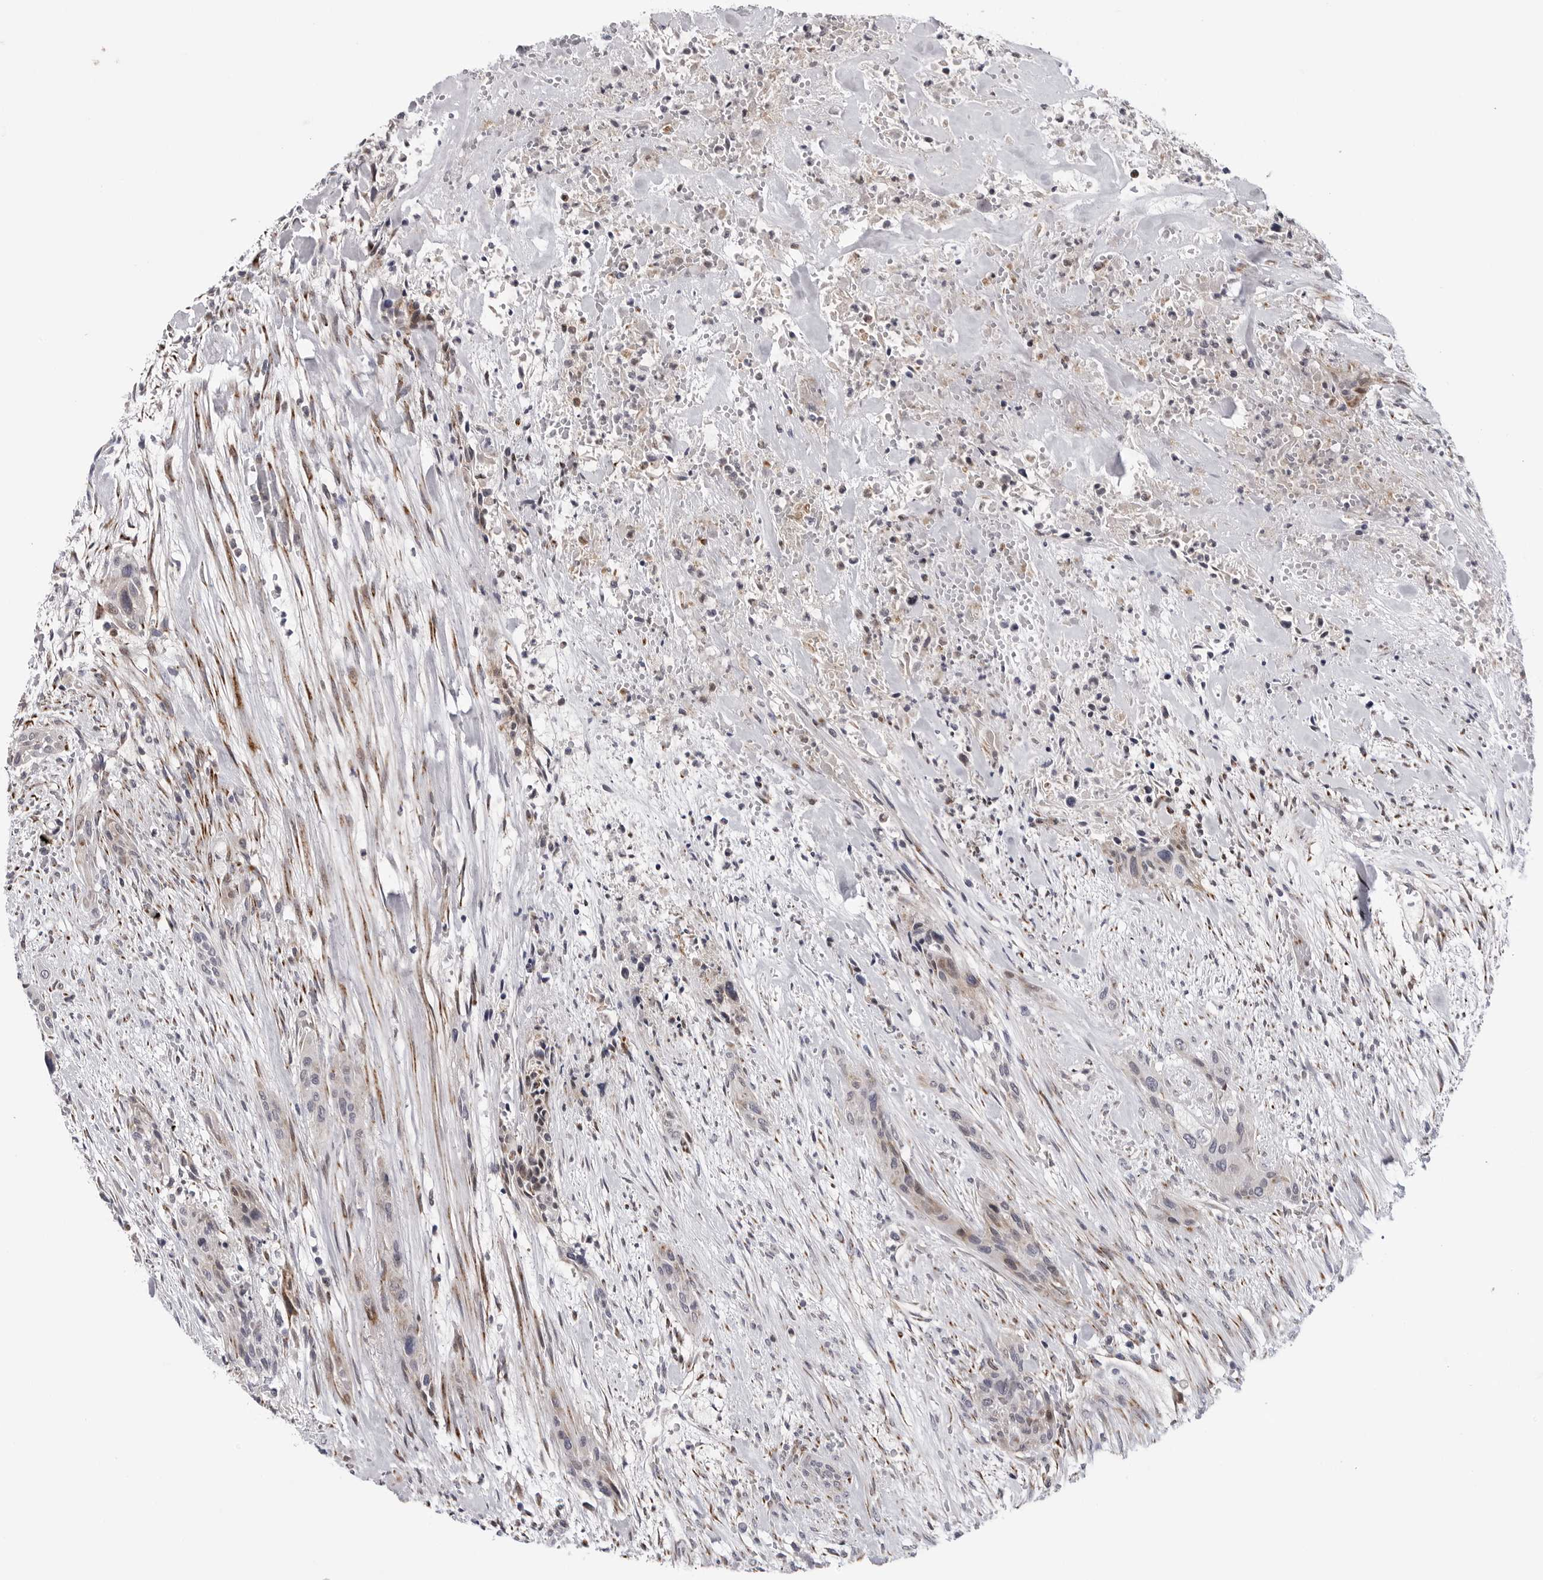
{"staining": {"intensity": "weak", "quantity": "<25%", "location": "cytoplasmic/membranous"}, "tissue": "urothelial cancer", "cell_type": "Tumor cells", "image_type": "cancer", "snomed": [{"axis": "morphology", "description": "Urothelial carcinoma, High grade"}, {"axis": "topography", "description": "Urinary bladder"}], "caption": "This is an immunohistochemistry (IHC) micrograph of urothelial carcinoma (high-grade). There is no expression in tumor cells.", "gene": "CDK20", "patient": {"sex": "male", "age": 35}}